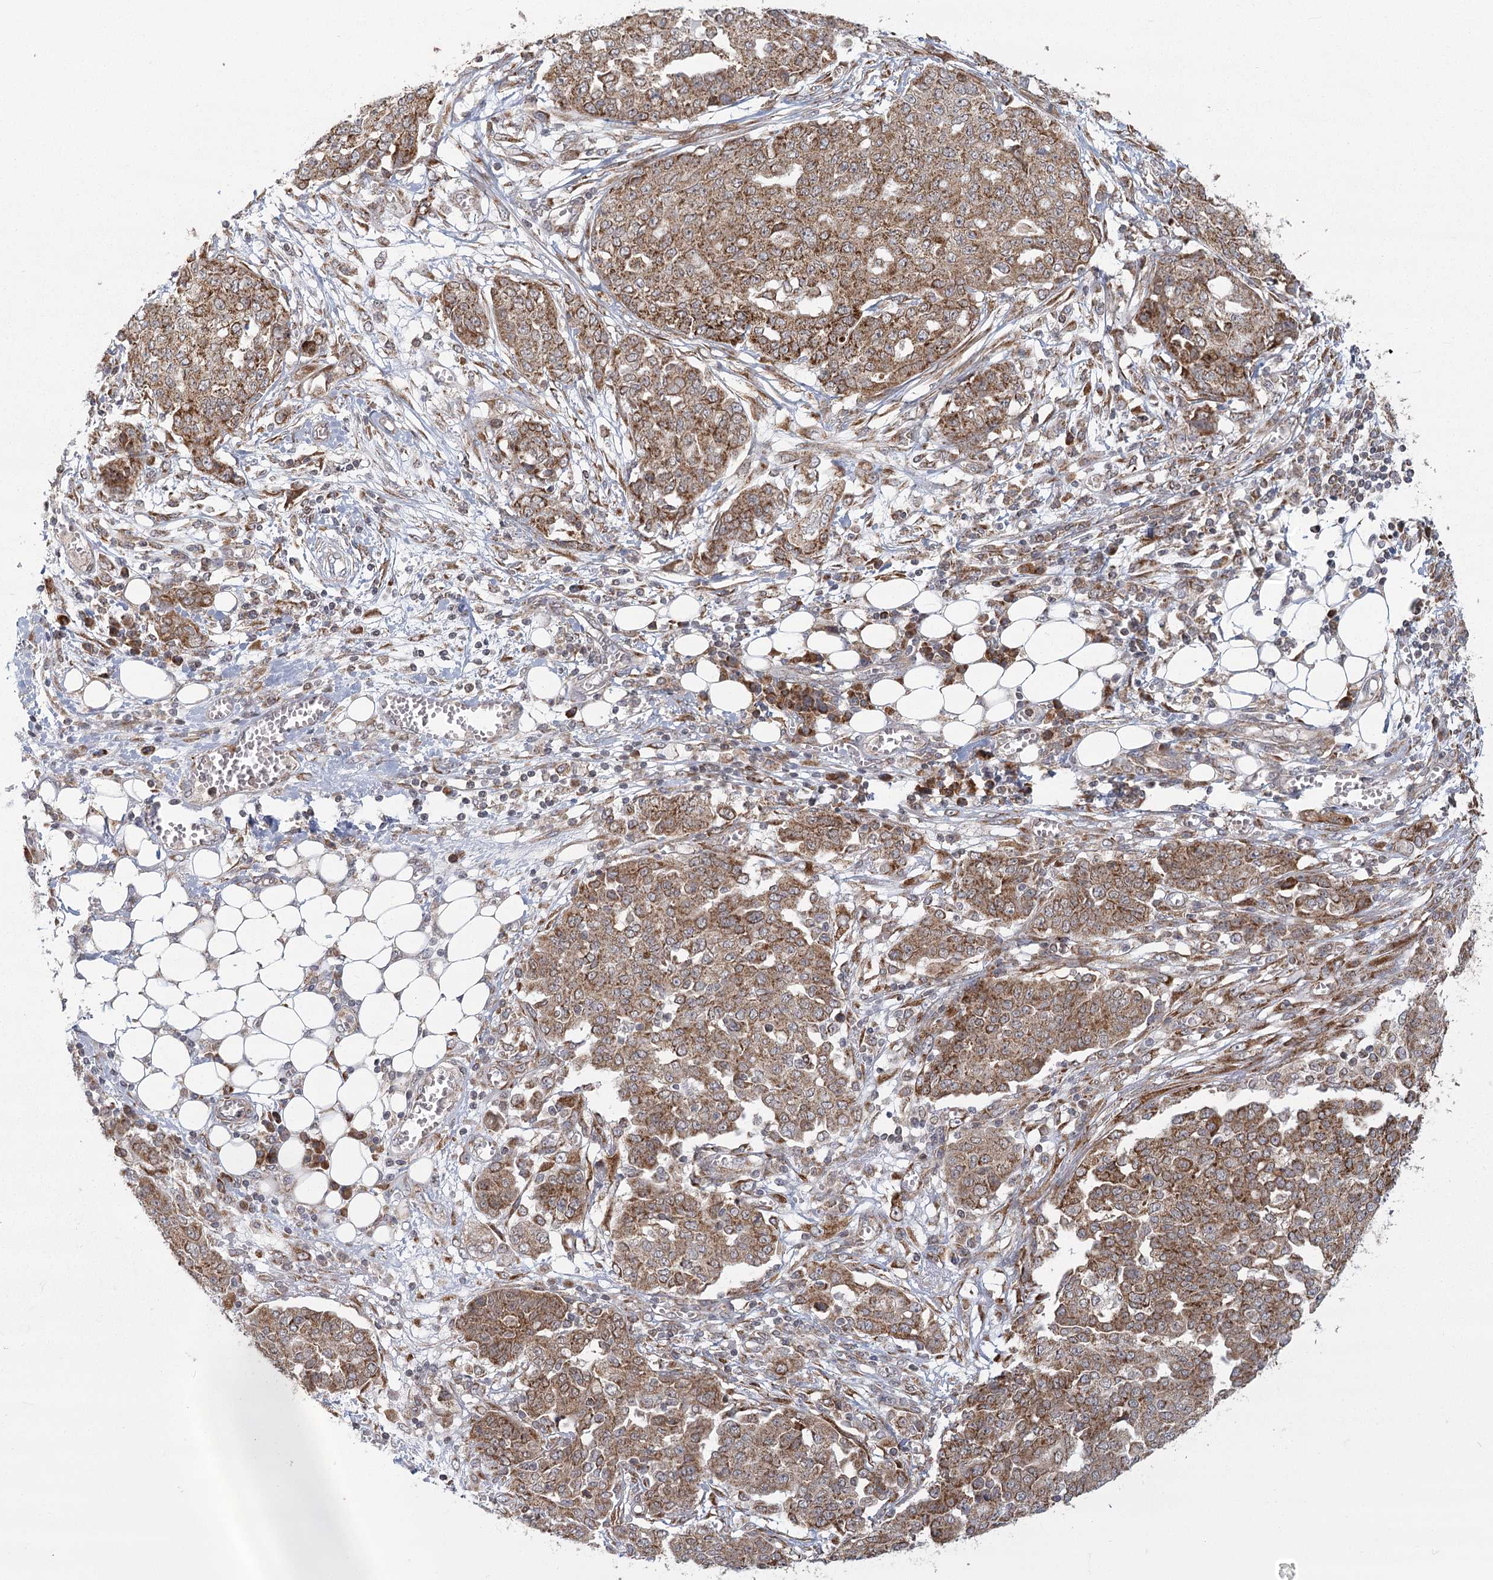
{"staining": {"intensity": "moderate", "quantity": ">75%", "location": "cytoplasmic/membranous"}, "tissue": "ovarian cancer", "cell_type": "Tumor cells", "image_type": "cancer", "snomed": [{"axis": "morphology", "description": "Cystadenocarcinoma, serous, NOS"}, {"axis": "topography", "description": "Soft tissue"}, {"axis": "topography", "description": "Ovary"}], "caption": "Moderate cytoplasmic/membranous staining for a protein is appreciated in about >75% of tumor cells of ovarian cancer (serous cystadenocarcinoma) using immunohistochemistry (IHC).", "gene": "LACTB", "patient": {"sex": "female", "age": 57}}